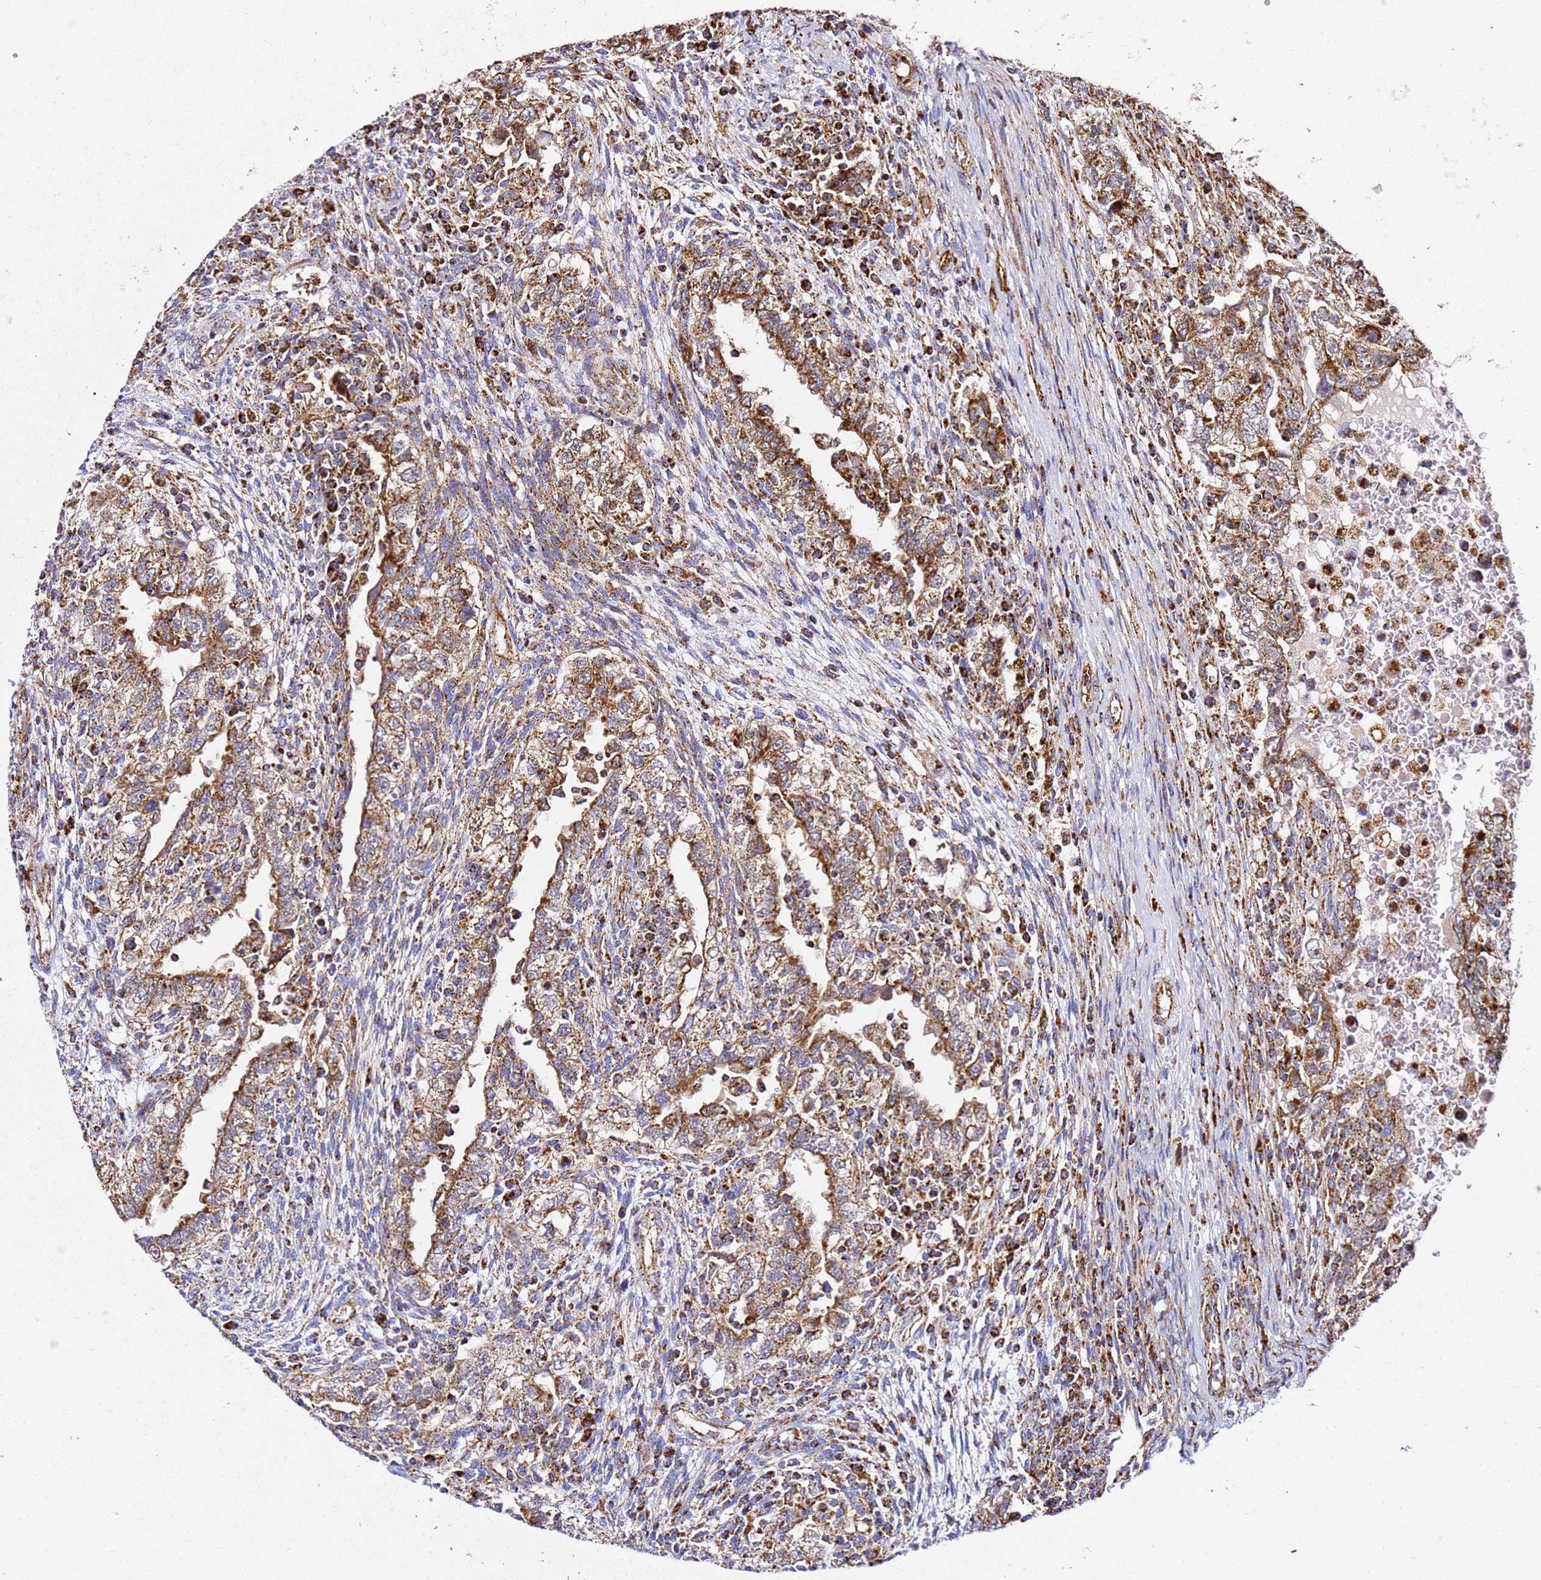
{"staining": {"intensity": "moderate", "quantity": ">75%", "location": "cytoplasmic/membranous"}, "tissue": "testis cancer", "cell_type": "Tumor cells", "image_type": "cancer", "snomed": [{"axis": "morphology", "description": "Carcinoma, Embryonal, NOS"}, {"axis": "topography", "description": "Testis"}], "caption": "Immunohistochemistry image of testis cancer stained for a protein (brown), which shows medium levels of moderate cytoplasmic/membranous positivity in about >75% of tumor cells.", "gene": "NDUFA3", "patient": {"sex": "male", "age": 26}}